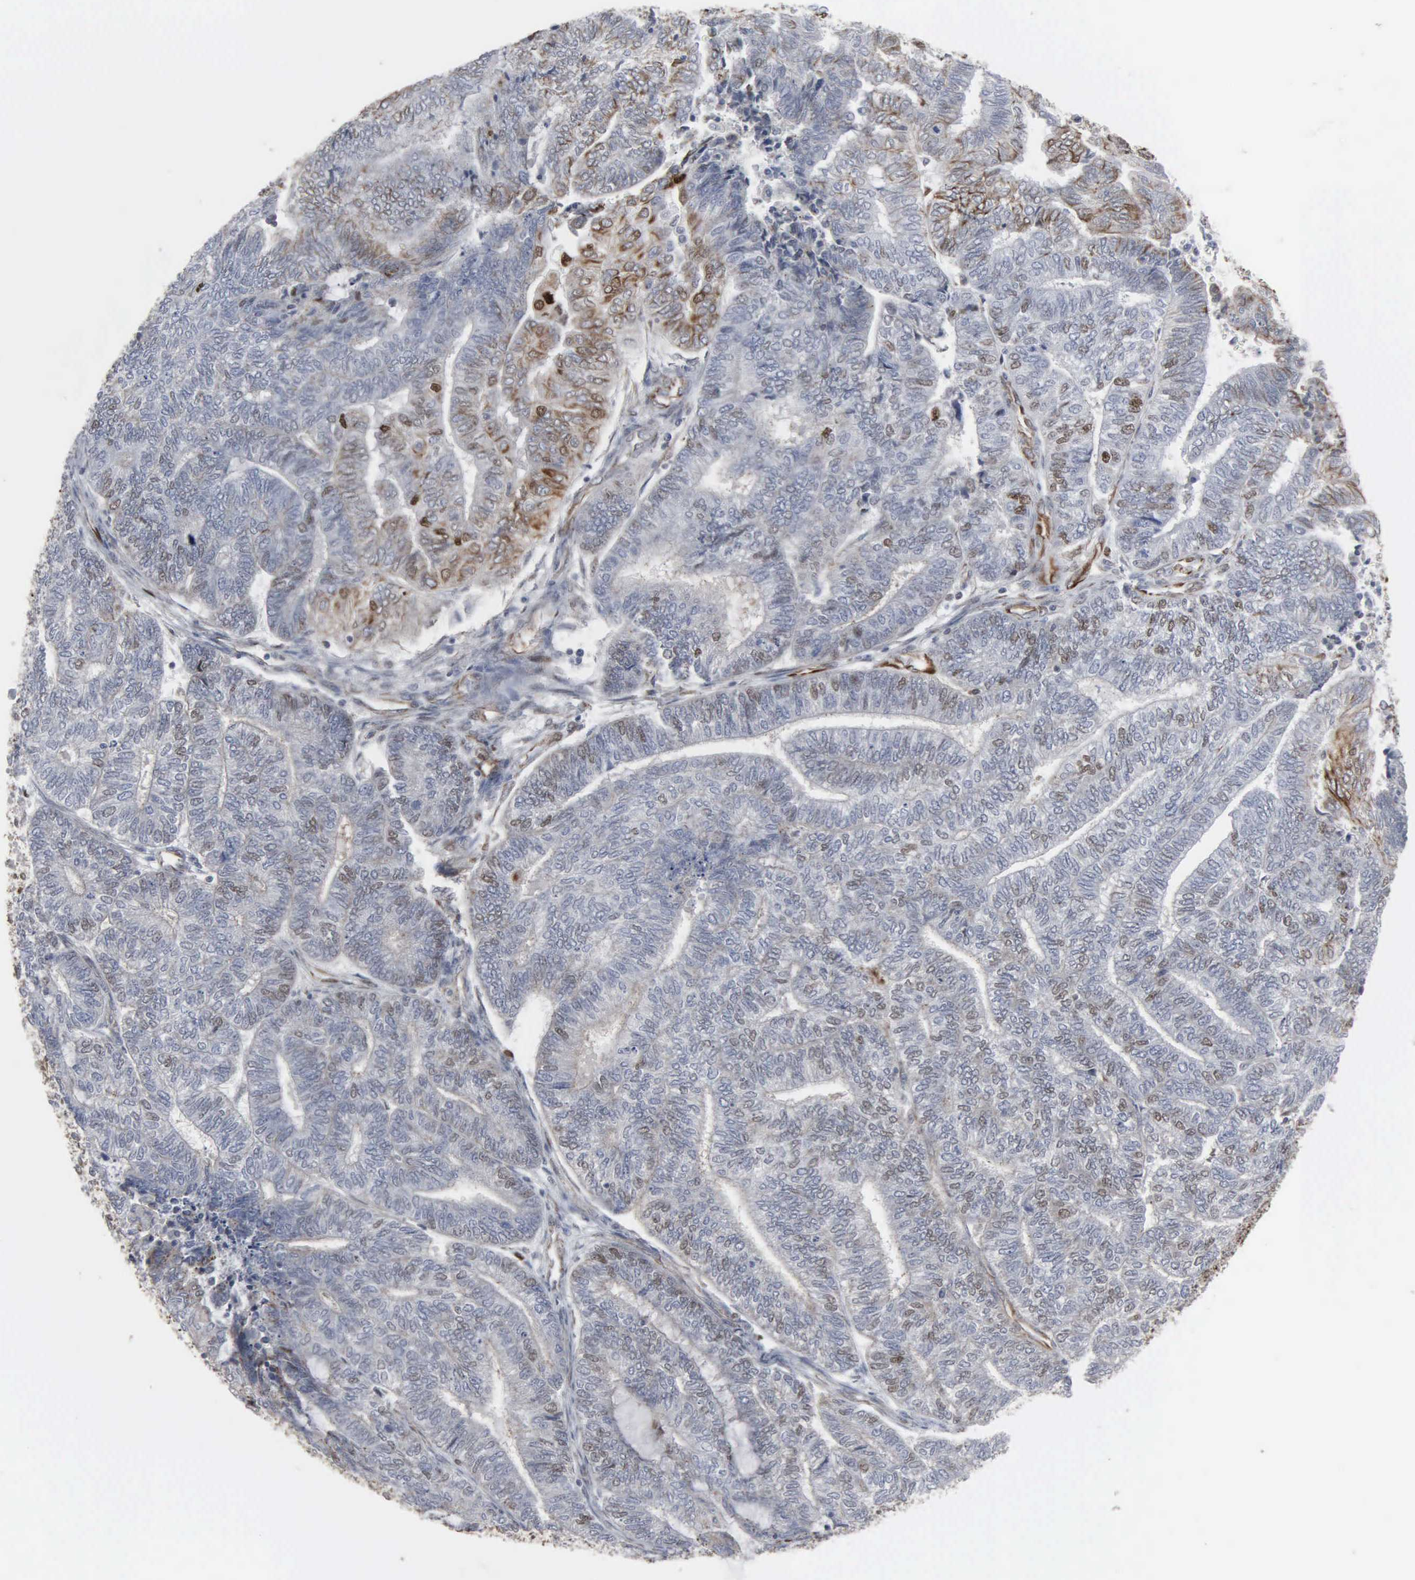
{"staining": {"intensity": "weak", "quantity": "<25%", "location": "cytoplasmic/membranous,nuclear"}, "tissue": "endometrial cancer", "cell_type": "Tumor cells", "image_type": "cancer", "snomed": [{"axis": "morphology", "description": "Adenocarcinoma, NOS"}, {"axis": "topography", "description": "Uterus"}, {"axis": "topography", "description": "Endometrium"}], "caption": "Immunohistochemistry (IHC) micrograph of neoplastic tissue: human endometrial cancer (adenocarcinoma) stained with DAB demonstrates no significant protein expression in tumor cells.", "gene": "CCNE1", "patient": {"sex": "female", "age": 70}}